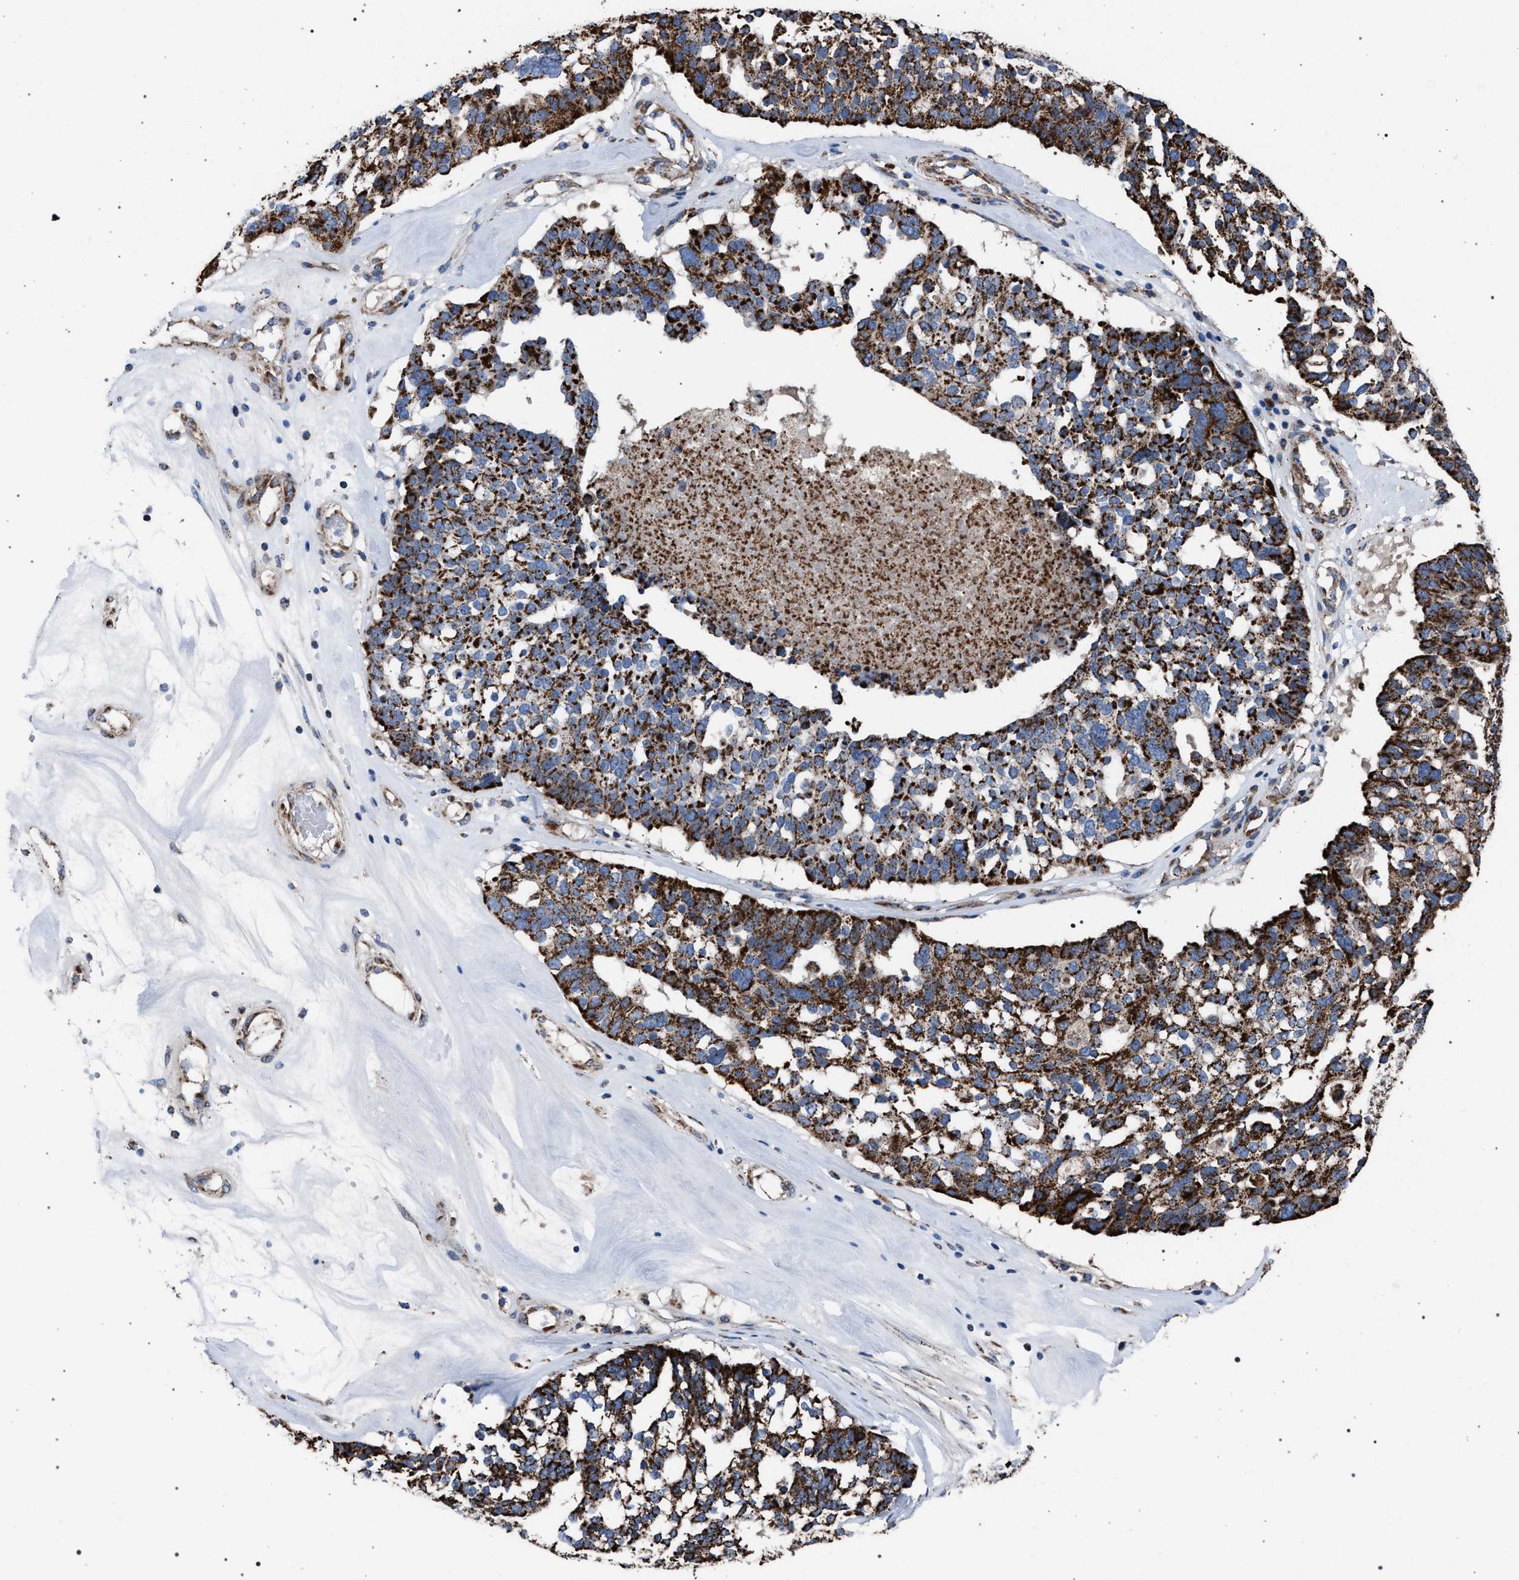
{"staining": {"intensity": "strong", "quantity": ">75%", "location": "cytoplasmic/membranous"}, "tissue": "ovarian cancer", "cell_type": "Tumor cells", "image_type": "cancer", "snomed": [{"axis": "morphology", "description": "Cystadenocarcinoma, serous, NOS"}, {"axis": "topography", "description": "Ovary"}], "caption": "Immunohistochemistry (IHC) (DAB) staining of ovarian cancer (serous cystadenocarcinoma) displays strong cytoplasmic/membranous protein positivity in approximately >75% of tumor cells.", "gene": "VPS13A", "patient": {"sex": "female", "age": 59}}